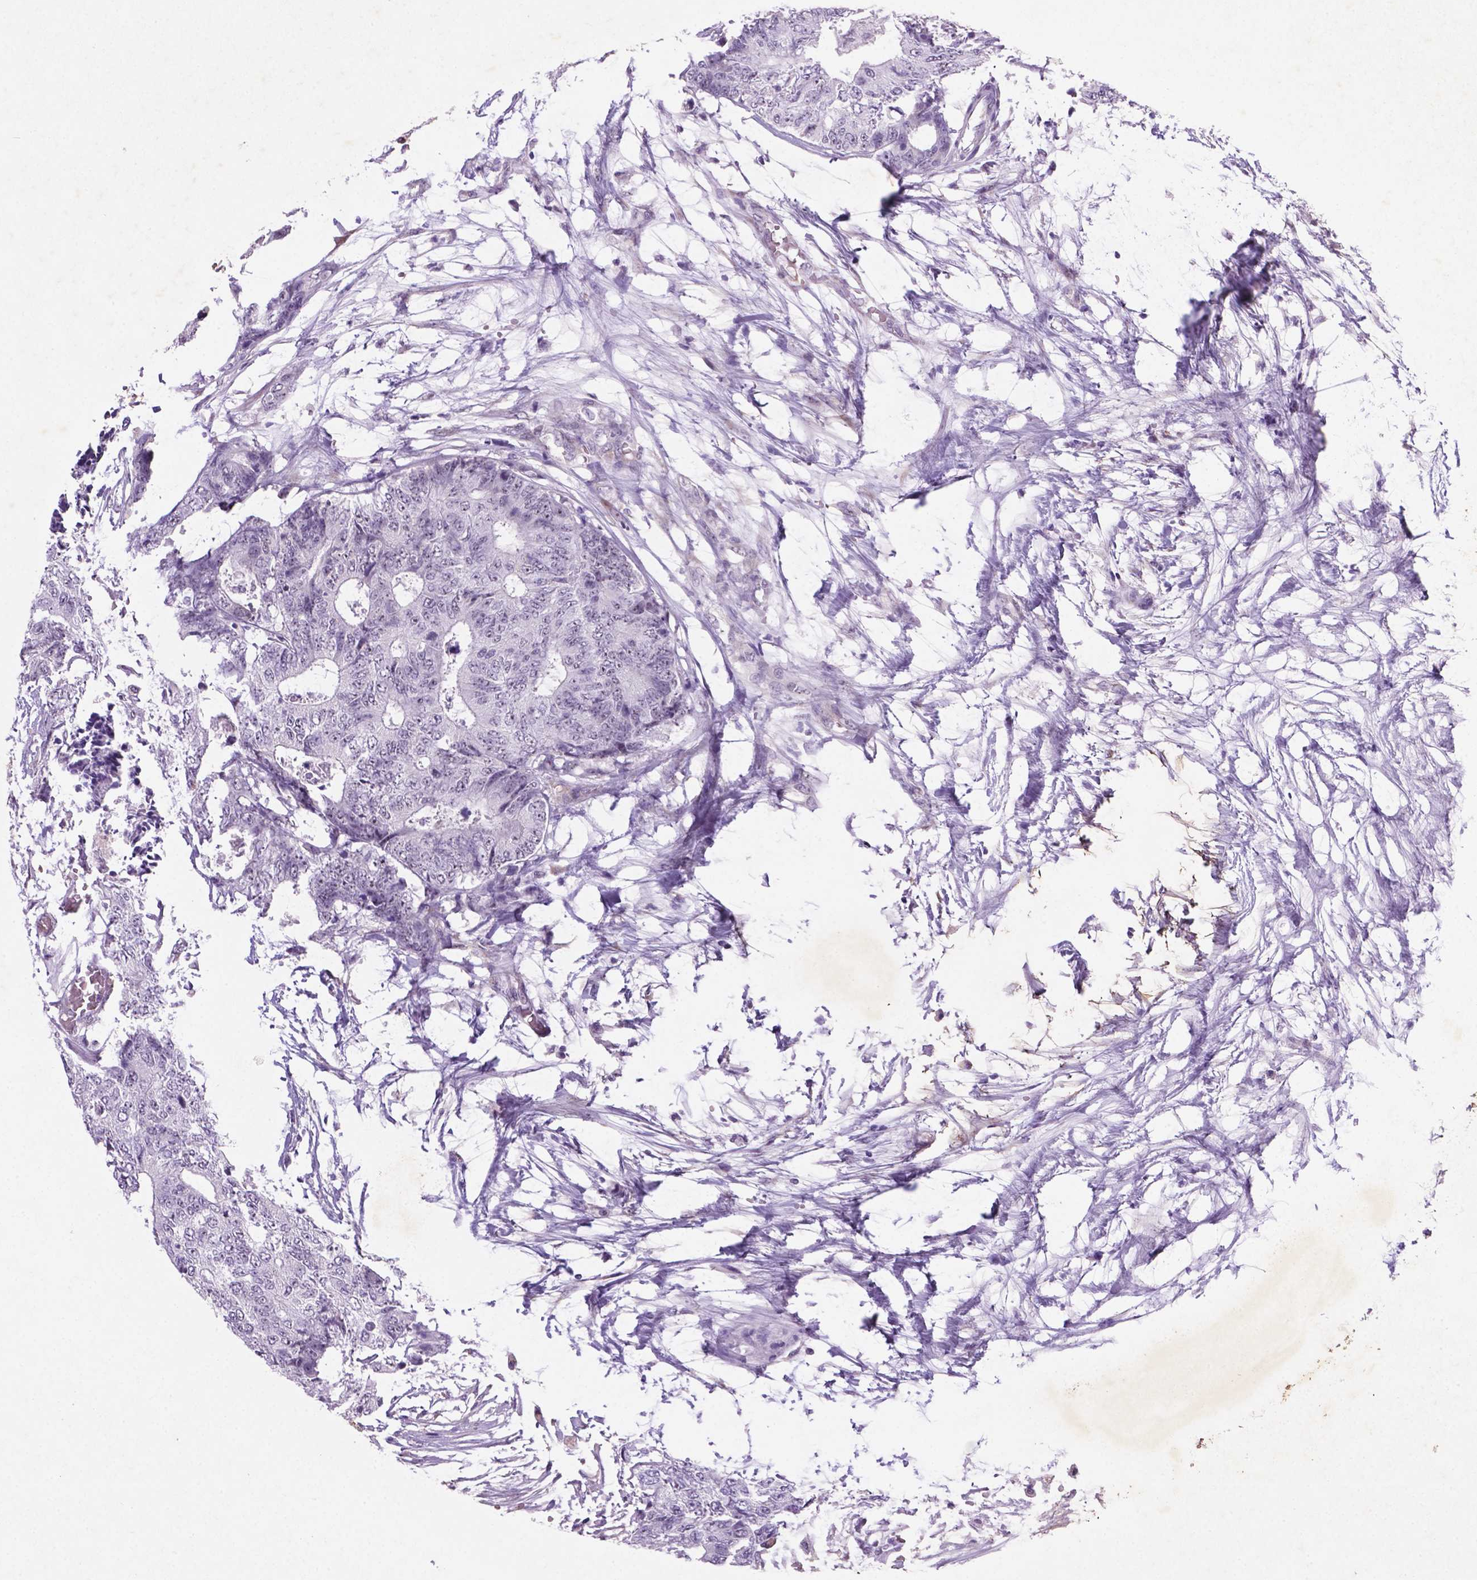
{"staining": {"intensity": "negative", "quantity": "none", "location": "none"}, "tissue": "colorectal cancer", "cell_type": "Tumor cells", "image_type": "cancer", "snomed": [{"axis": "morphology", "description": "Adenocarcinoma, NOS"}, {"axis": "topography", "description": "Colon"}], "caption": "A high-resolution image shows IHC staining of colorectal cancer (adenocarcinoma), which displays no significant staining in tumor cells.", "gene": "C18orf21", "patient": {"sex": "female", "age": 48}}